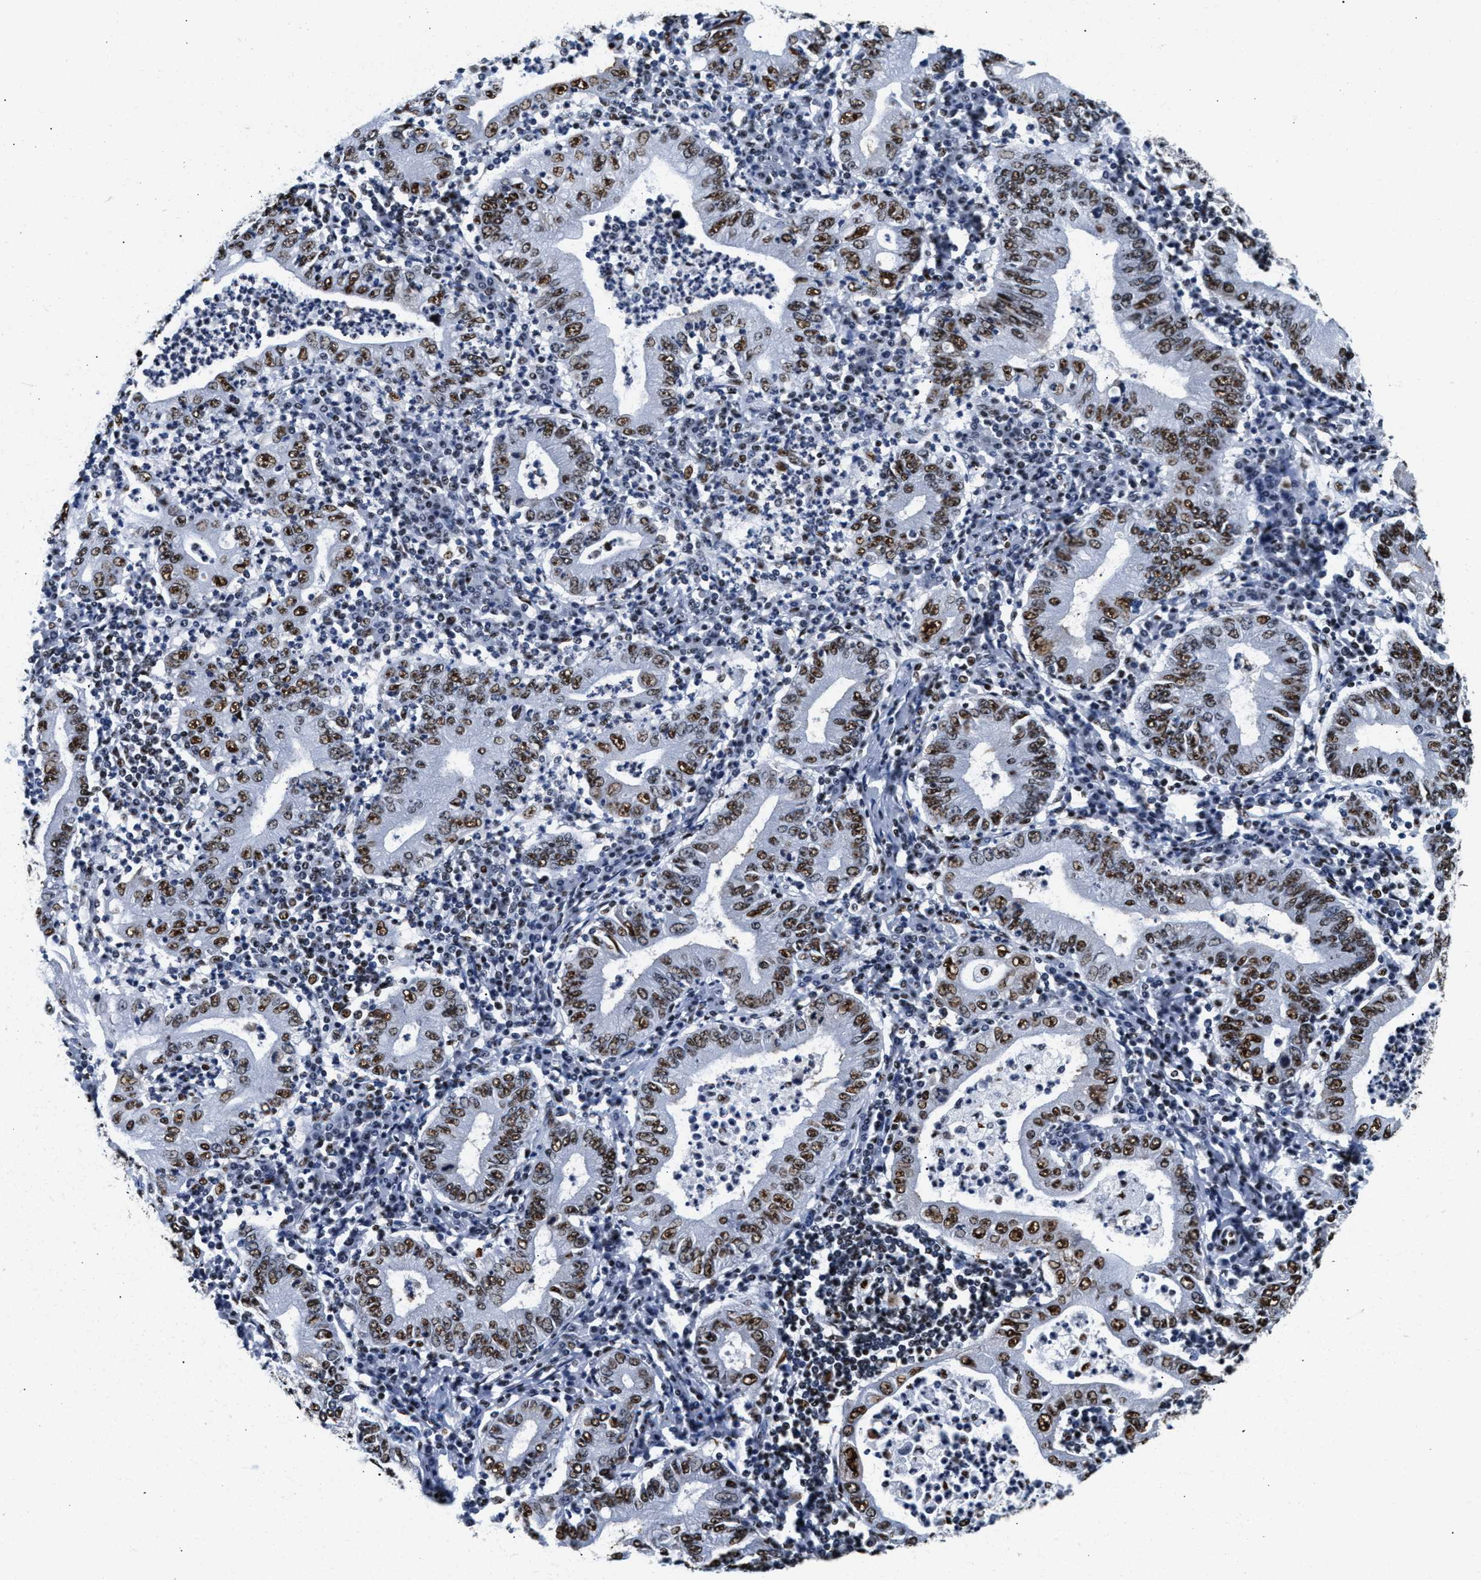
{"staining": {"intensity": "moderate", "quantity": ">75%", "location": "nuclear"}, "tissue": "stomach cancer", "cell_type": "Tumor cells", "image_type": "cancer", "snomed": [{"axis": "morphology", "description": "Normal tissue, NOS"}, {"axis": "morphology", "description": "Adenocarcinoma, NOS"}, {"axis": "topography", "description": "Esophagus"}, {"axis": "topography", "description": "Stomach, upper"}, {"axis": "topography", "description": "Peripheral nerve tissue"}], "caption": "Brown immunohistochemical staining in human adenocarcinoma (stomach) displays moderate nuclear expression in about >75% of tumor cells.", "gene": "RAD50", "patient": {"sex": "male", "age": 62}}